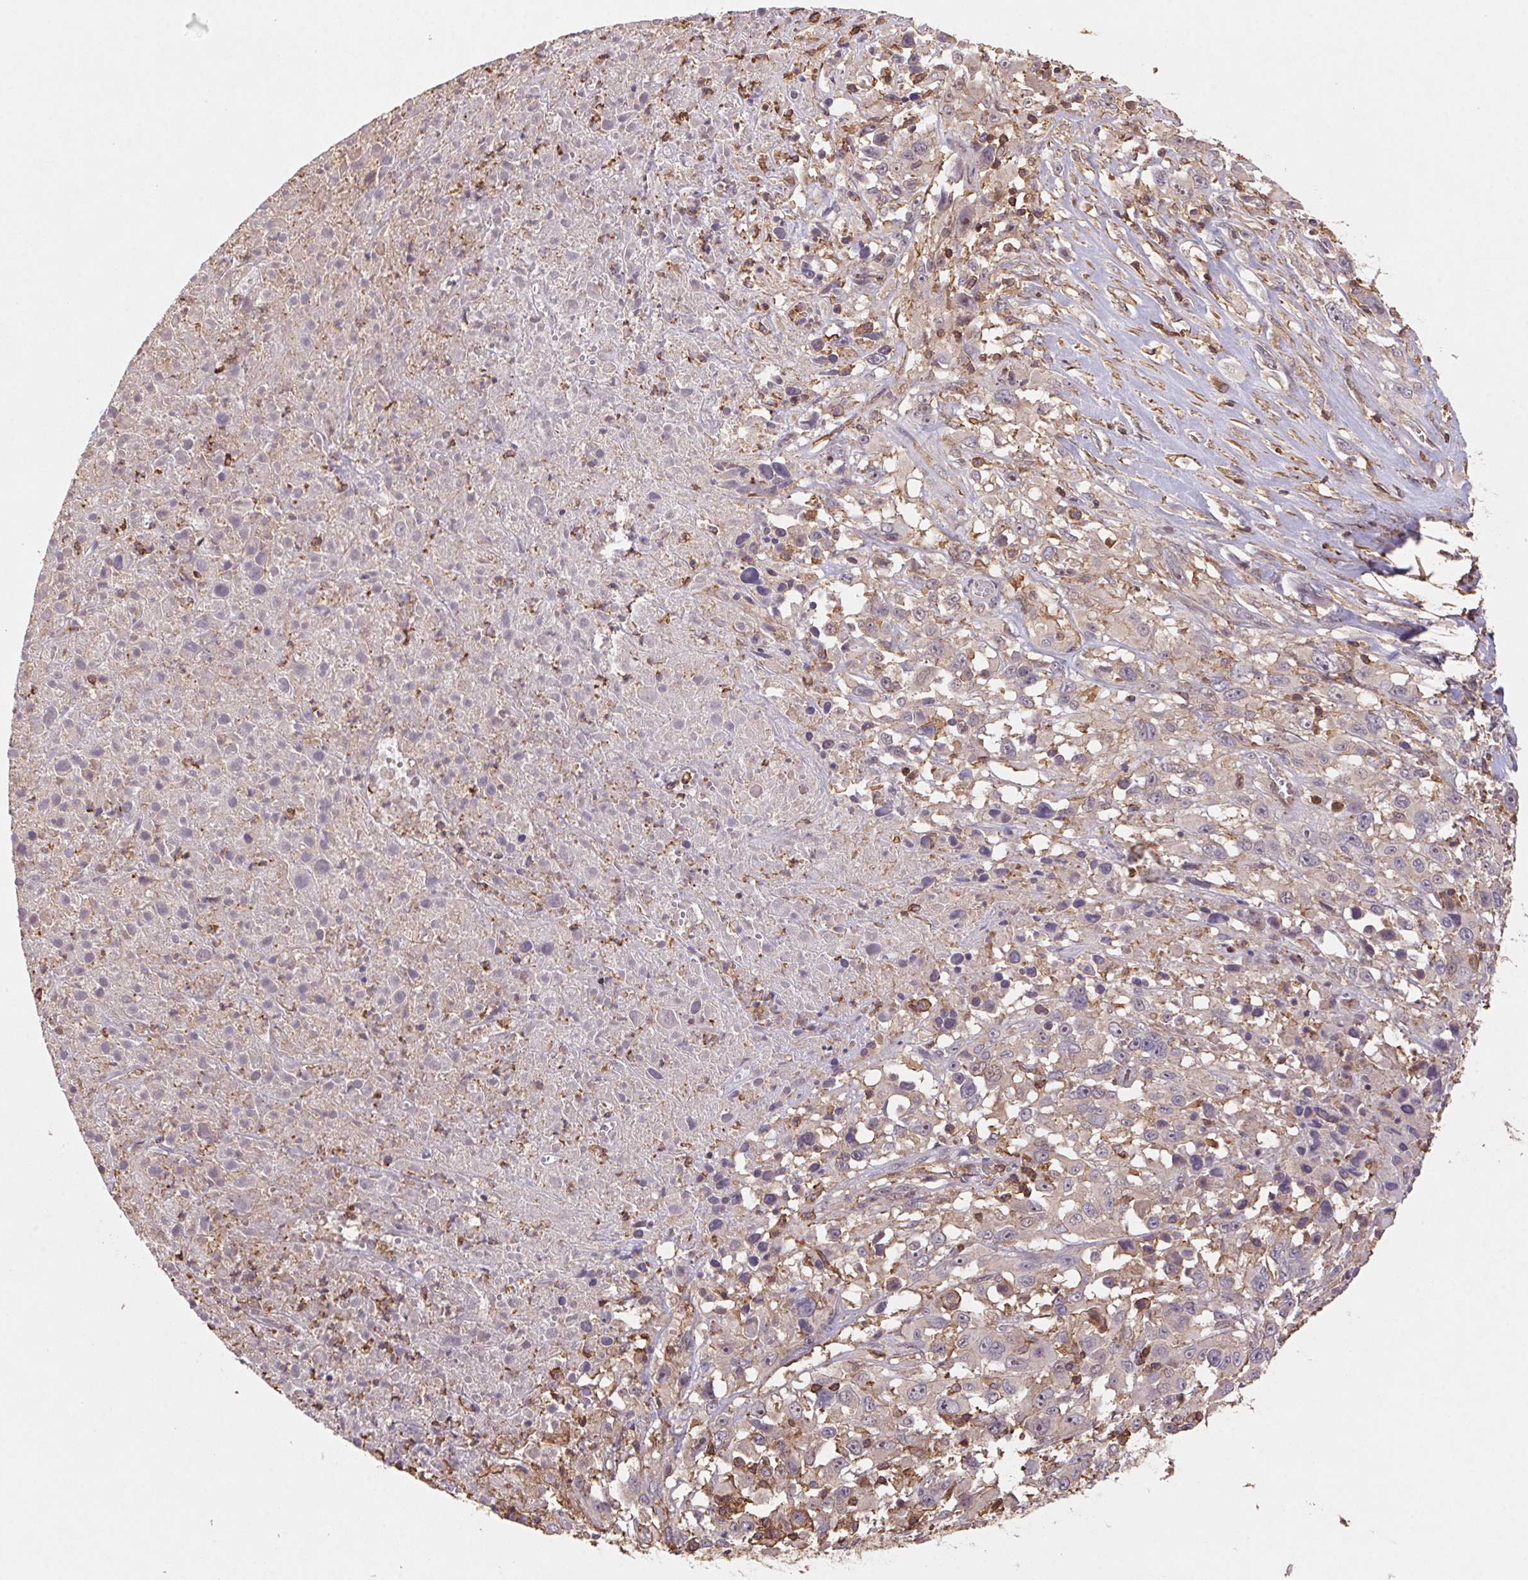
{"staining": {"intensity": "negative", "quantity": "none", "location": "none"}, "tissue": "melanoma", "cell_type": "Tumor cells", "image_type": "cancer", "snomed": [{"axis": "morphology", "description": "Malignant melanoma, Metastatic site"}, {"axis": "topography", "description": "Soft tissue"}], "caption": "Tumor cells show no significant protein expression in malignant melanoma (metastatic site). (DAB (3,3'-diaminobenzidine) IHC visualized using brightfield microscopy, high magnification).", "gene": "ATG10", "patient": {"sex": "male", "age": 50}}